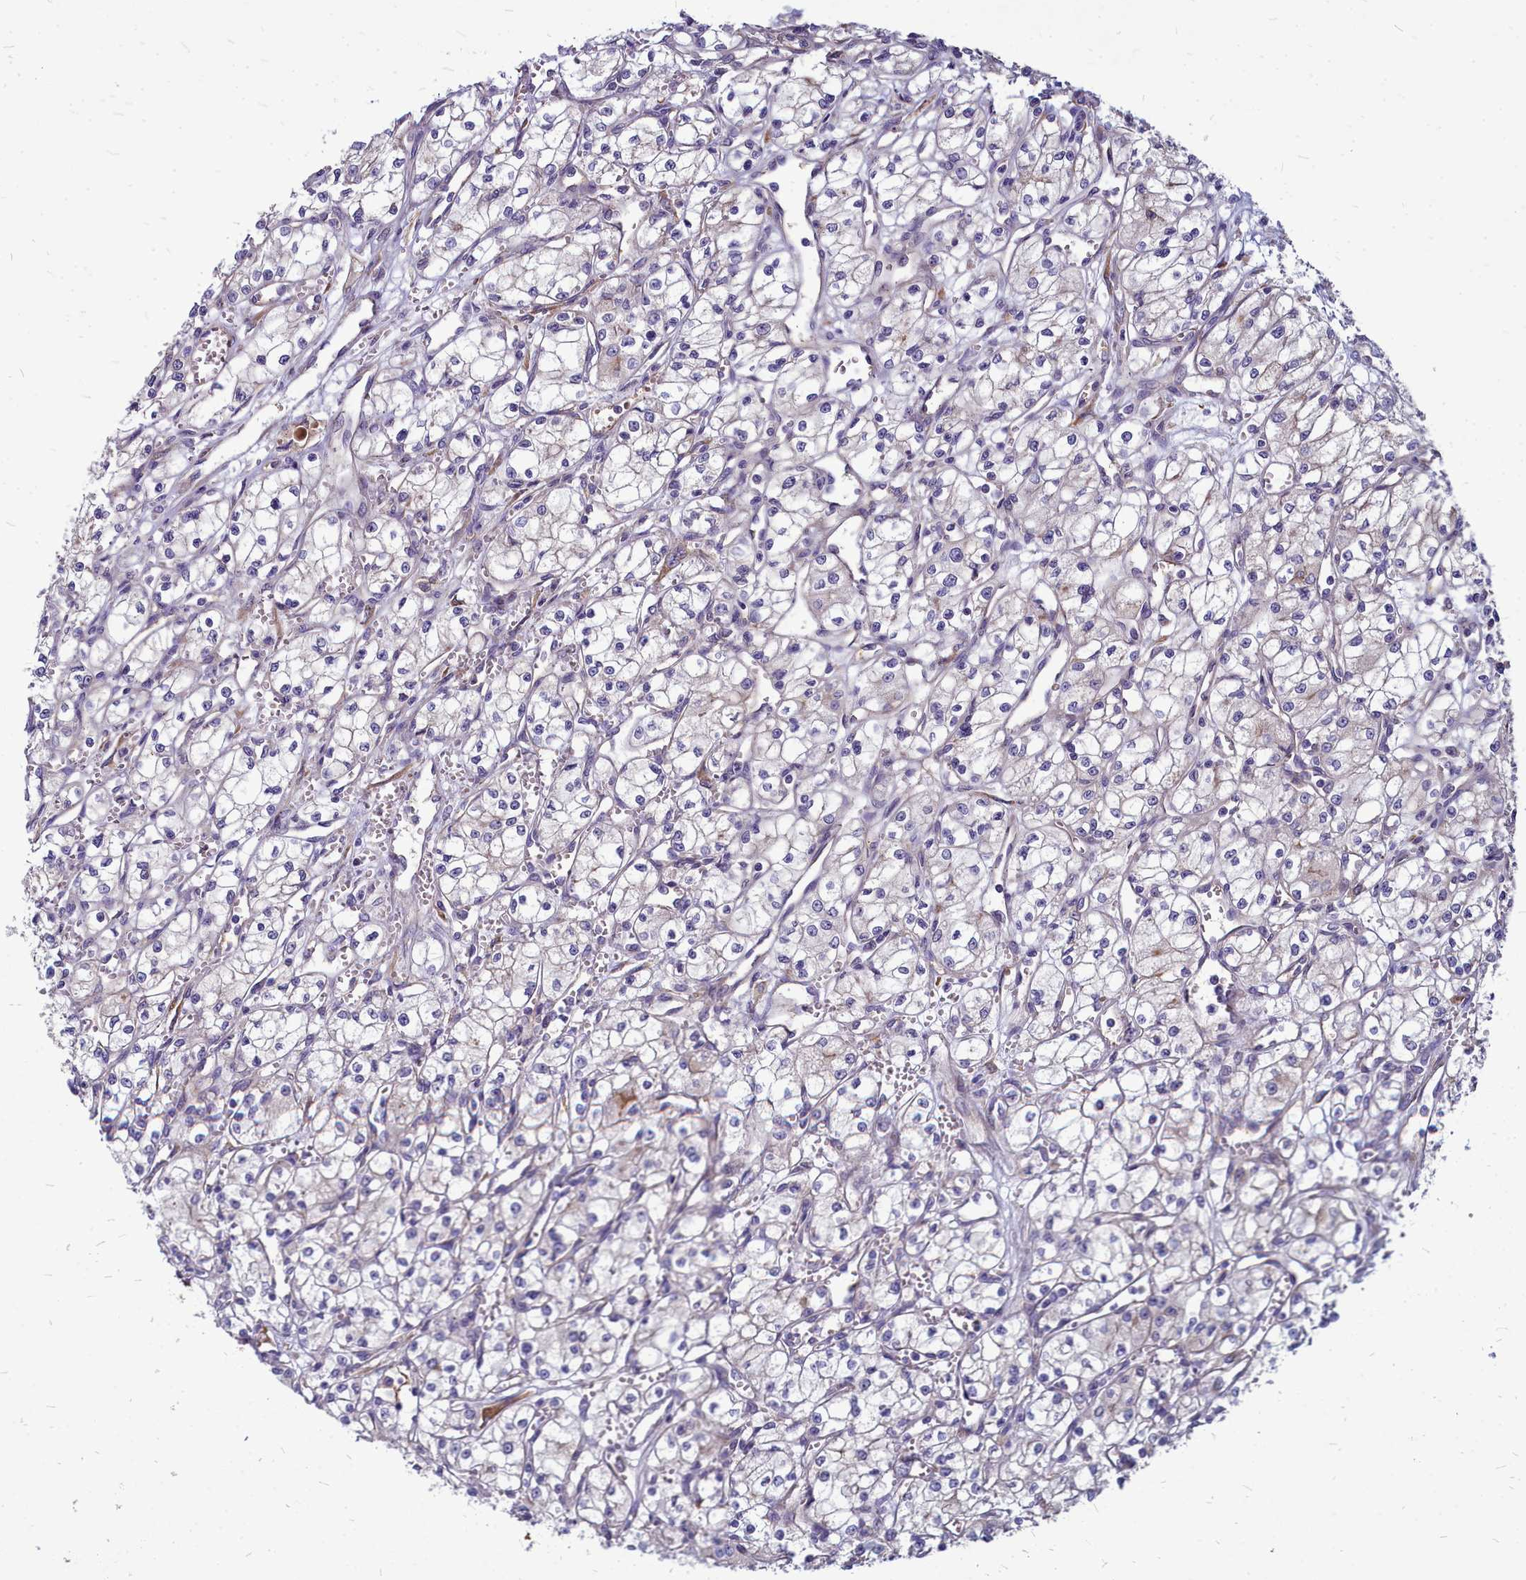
{"staining": {"intensity": "negative", "quantity": "none", "location": "none"}, "tissue": "renal cancer", "cell_type": "Tumor cells", "image_type": "cancer", "snomed": [{"axis": "morphology", "description": "Adenocarcinoma, NOS"}, {"axis": "topography", "description": "Kidney"}], "caption": "The photomicrograph reveals no significant expression in tumor cells of adenocarcinoma (renal).", "gene": "SMPD4", "patient": {"sex": "male", "age": 59}}